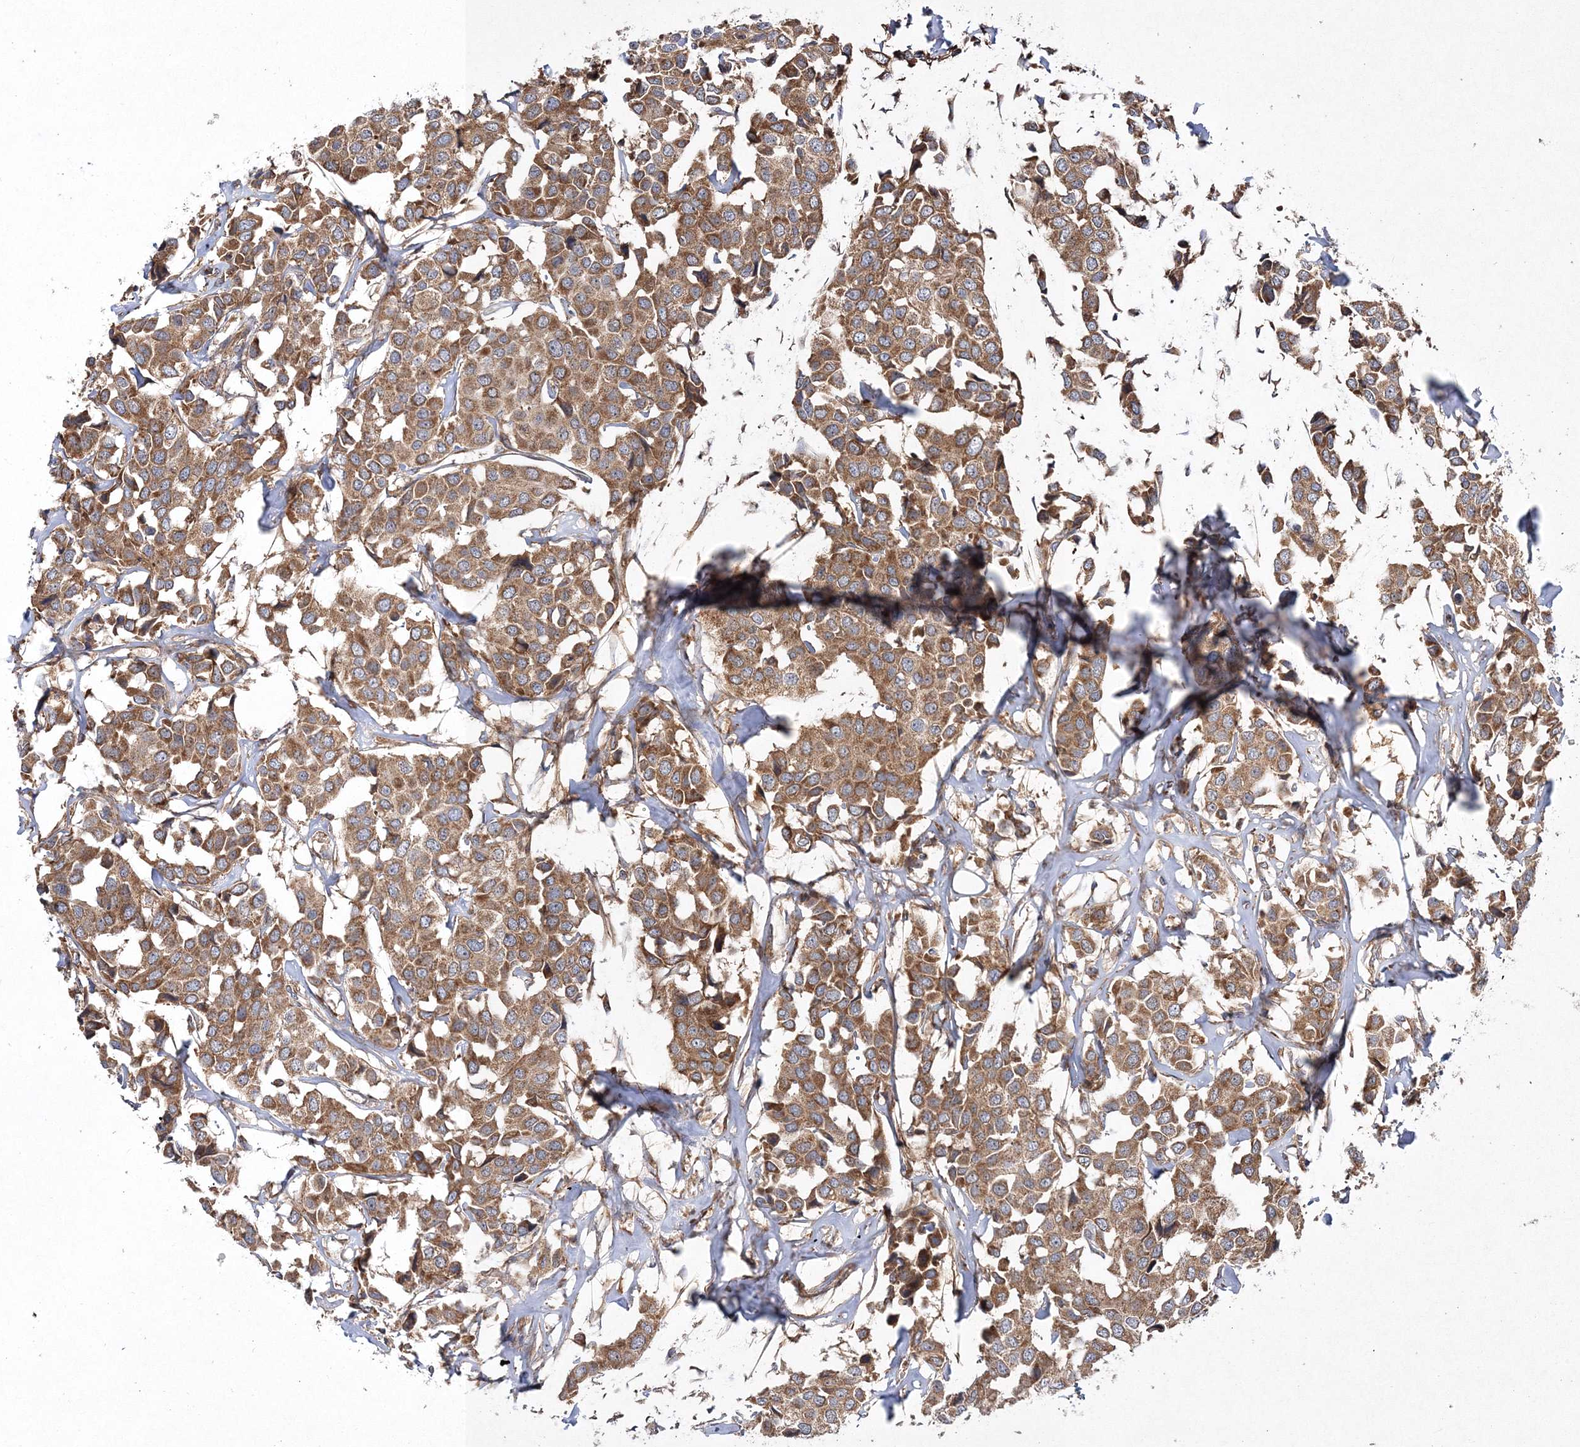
{"staining": {"intensity": "moderate", "quantity": ">75%", "location": "cytoplasmic/membranous"}, "tissue": "breast cancer", "cell_type": "Tumor cells", "image_type": "cancer", "snomed": [{"axis": "morphology", "description": "Duct carcinoma"}, {"axis": "topography", "description": "Breast"}], "caption": "Immunohistochemical staining of breast intraductal carcinoma displays moderate cytoplasmic/membranous protein expression in approximately >75% of tumor cells.", "gene": "DNAJC13", "patient": {"sex": "female", "age": 80}}